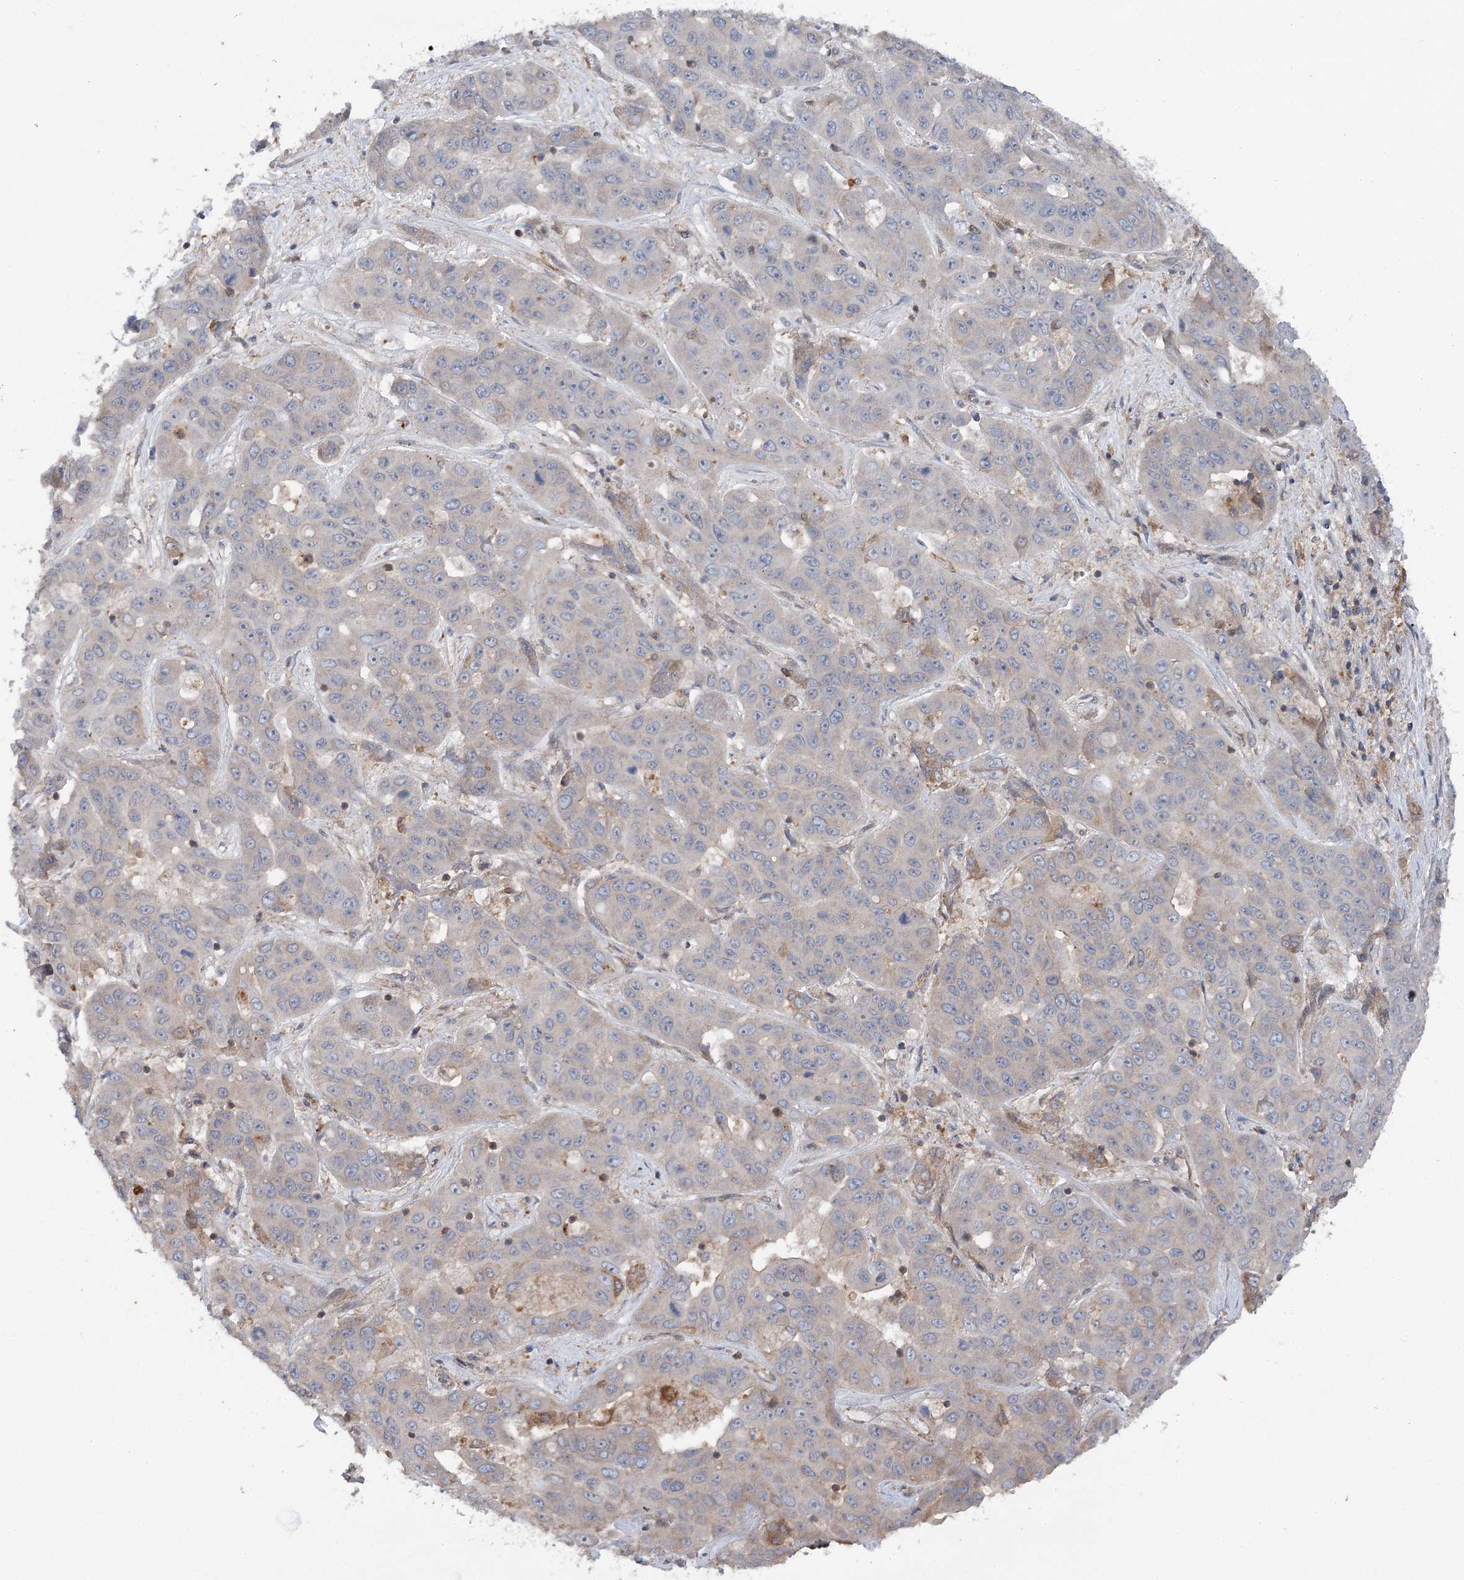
{"staining": {"intensity": "negative", "quantity": "none", "location": "none"}, "tissue": "liver cancer", "cell_type": "Tumor cells", "image_type": "cancer", "snomed": [{"axis": "morphology", "description": "Cholangiocarcinoma"}, {"axis": "topography", "description": "Liver"}], "caption": "This is a histopathology image of immunohistochemistry staining of cholangiocarcinoma (liver), which shows no expression in tumor cells.", "gene": "PPP1R21", "patient": {"sex": "female", "age": 52}}